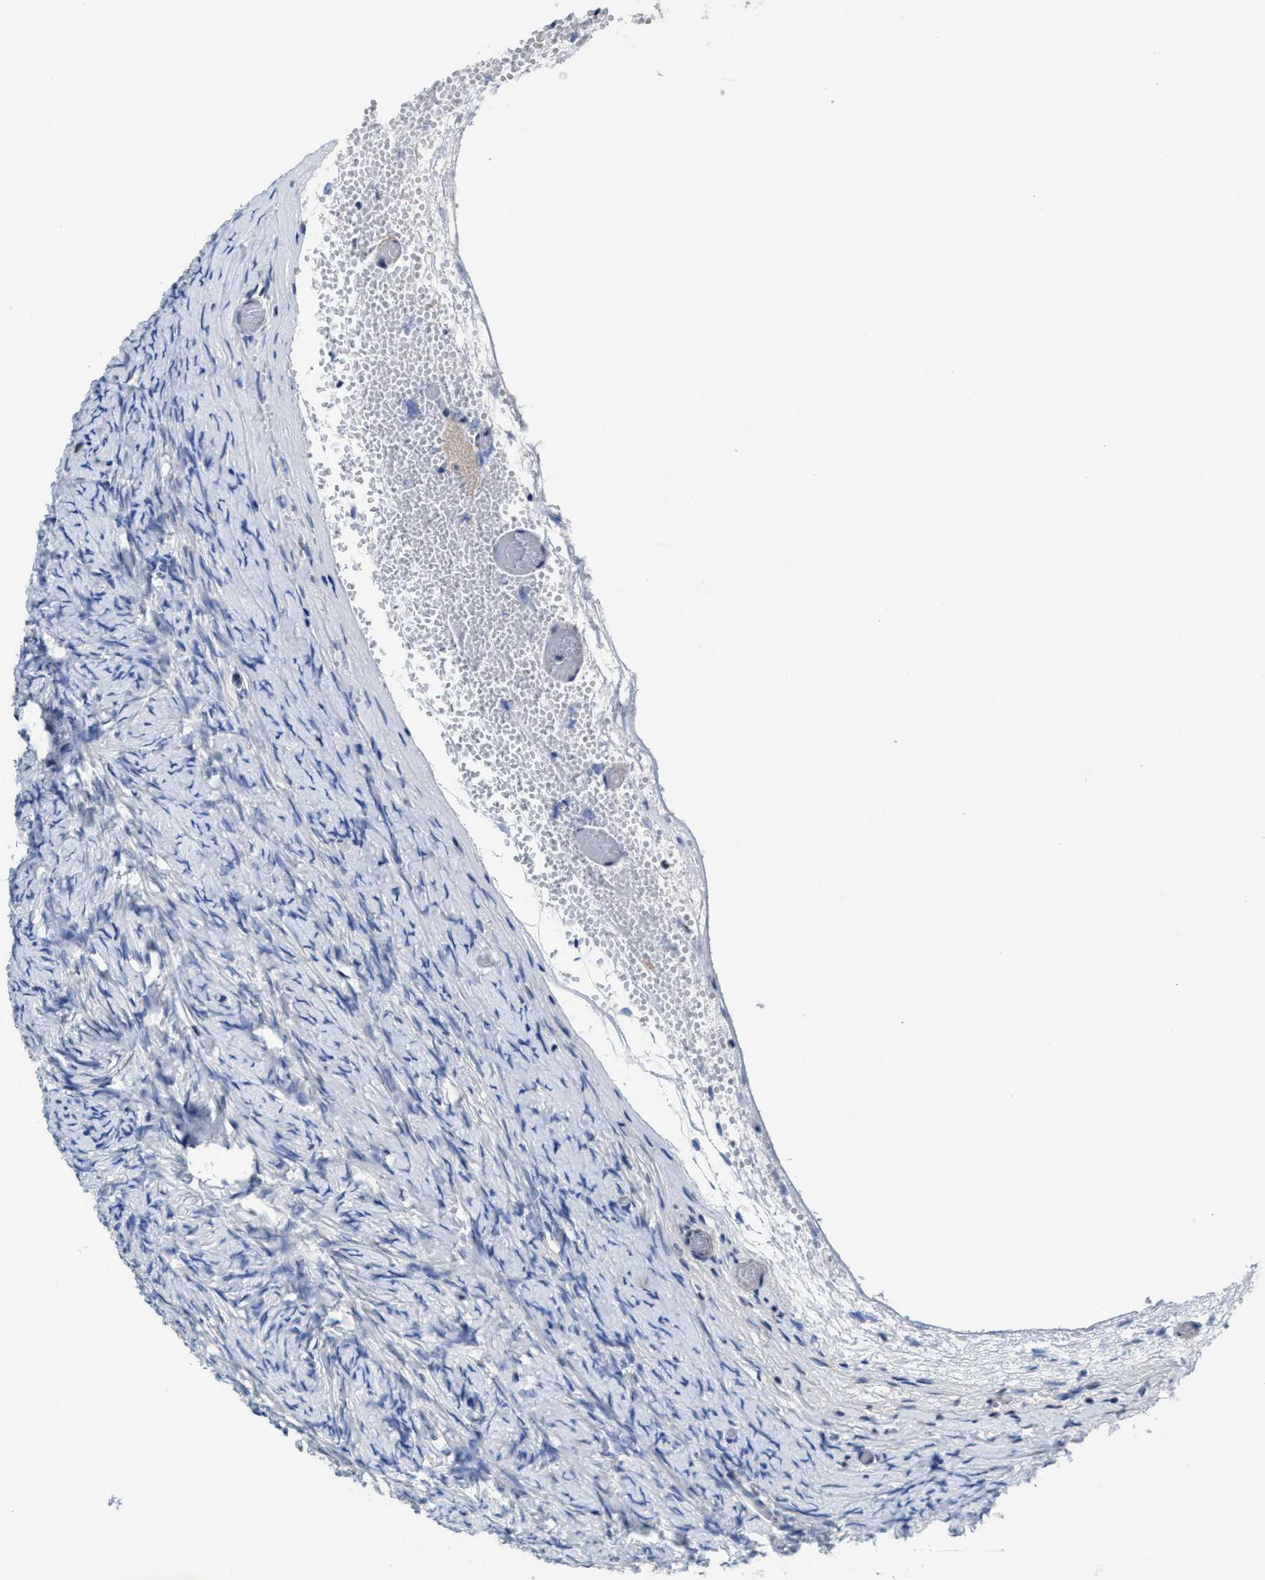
{"staining": {"intensity": "negative", "quantity": "none", "location": "none"}, "tissue": "ovary", "cell_type": "Follicle cells", "image_type": "normal", "snomed": [{"axis": "morphology", "description": "Normal tissue, NOS"}, {"axis": "topography", "description": "Ovary"}], "caption": "Protein analysis of normal ovary displays no significant expression in follicle cells.", "gene": "MYH3", "patient": {"sex": "female", "age": 27}}